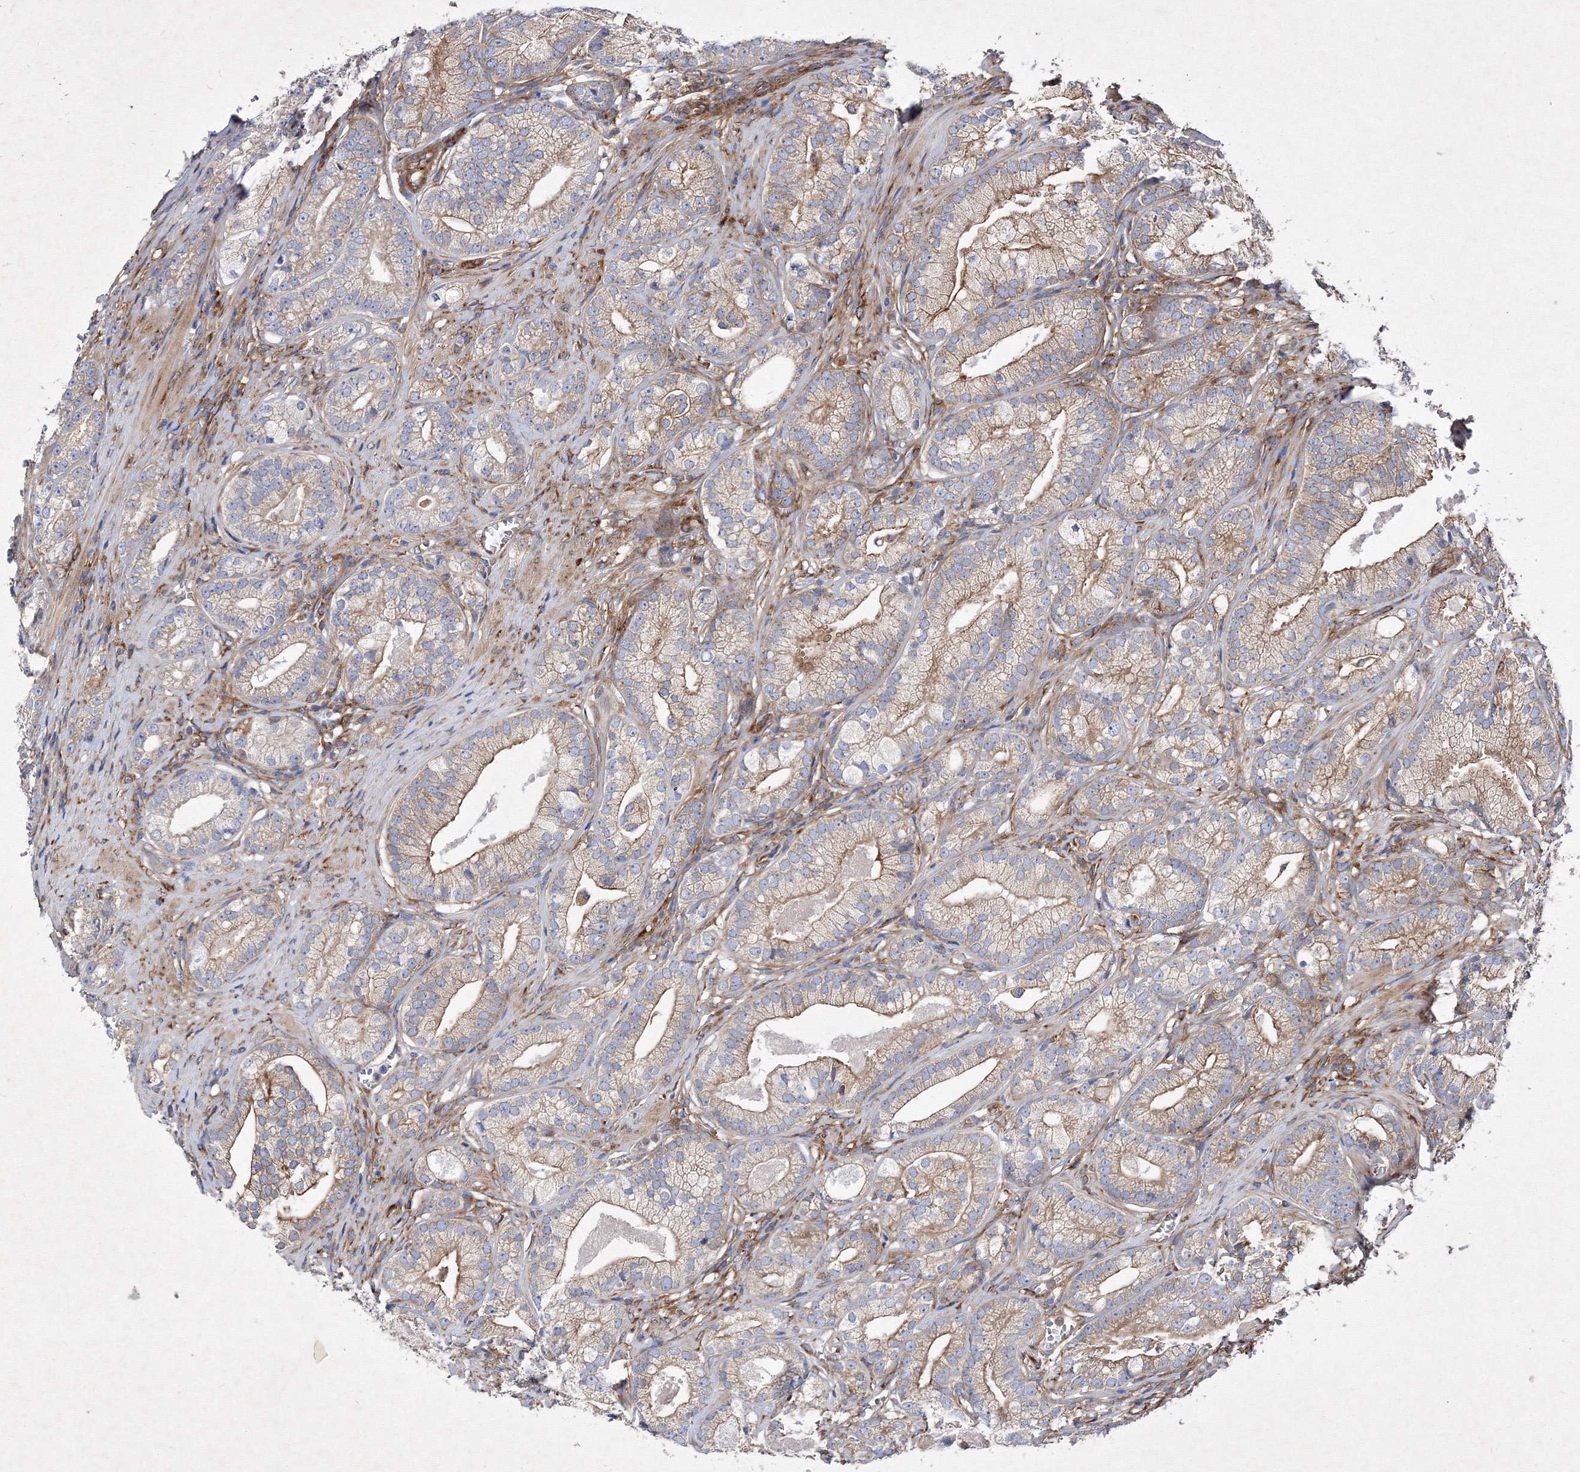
{"staining": {"intensity": "weak", "quantity": ">75%", "location": "cytoplasmic/membranous"}, "tissue": "prostate cancer", "cell_type": "Tumor cells", "image_type": "cancer", "snomed": [{"axis": "morphology", "description": "Adenocarcinoma, High grade"}, {"axis": "topography", "description": "Prostate"}], "caption": "Weak cytoplasmic/membranous protein expression is seen in about >75% of tumor cells in prostate adenocarcinoma (high-grade).", "gene": "SNX18", "patient": {"sex": "male", "age": 69}}